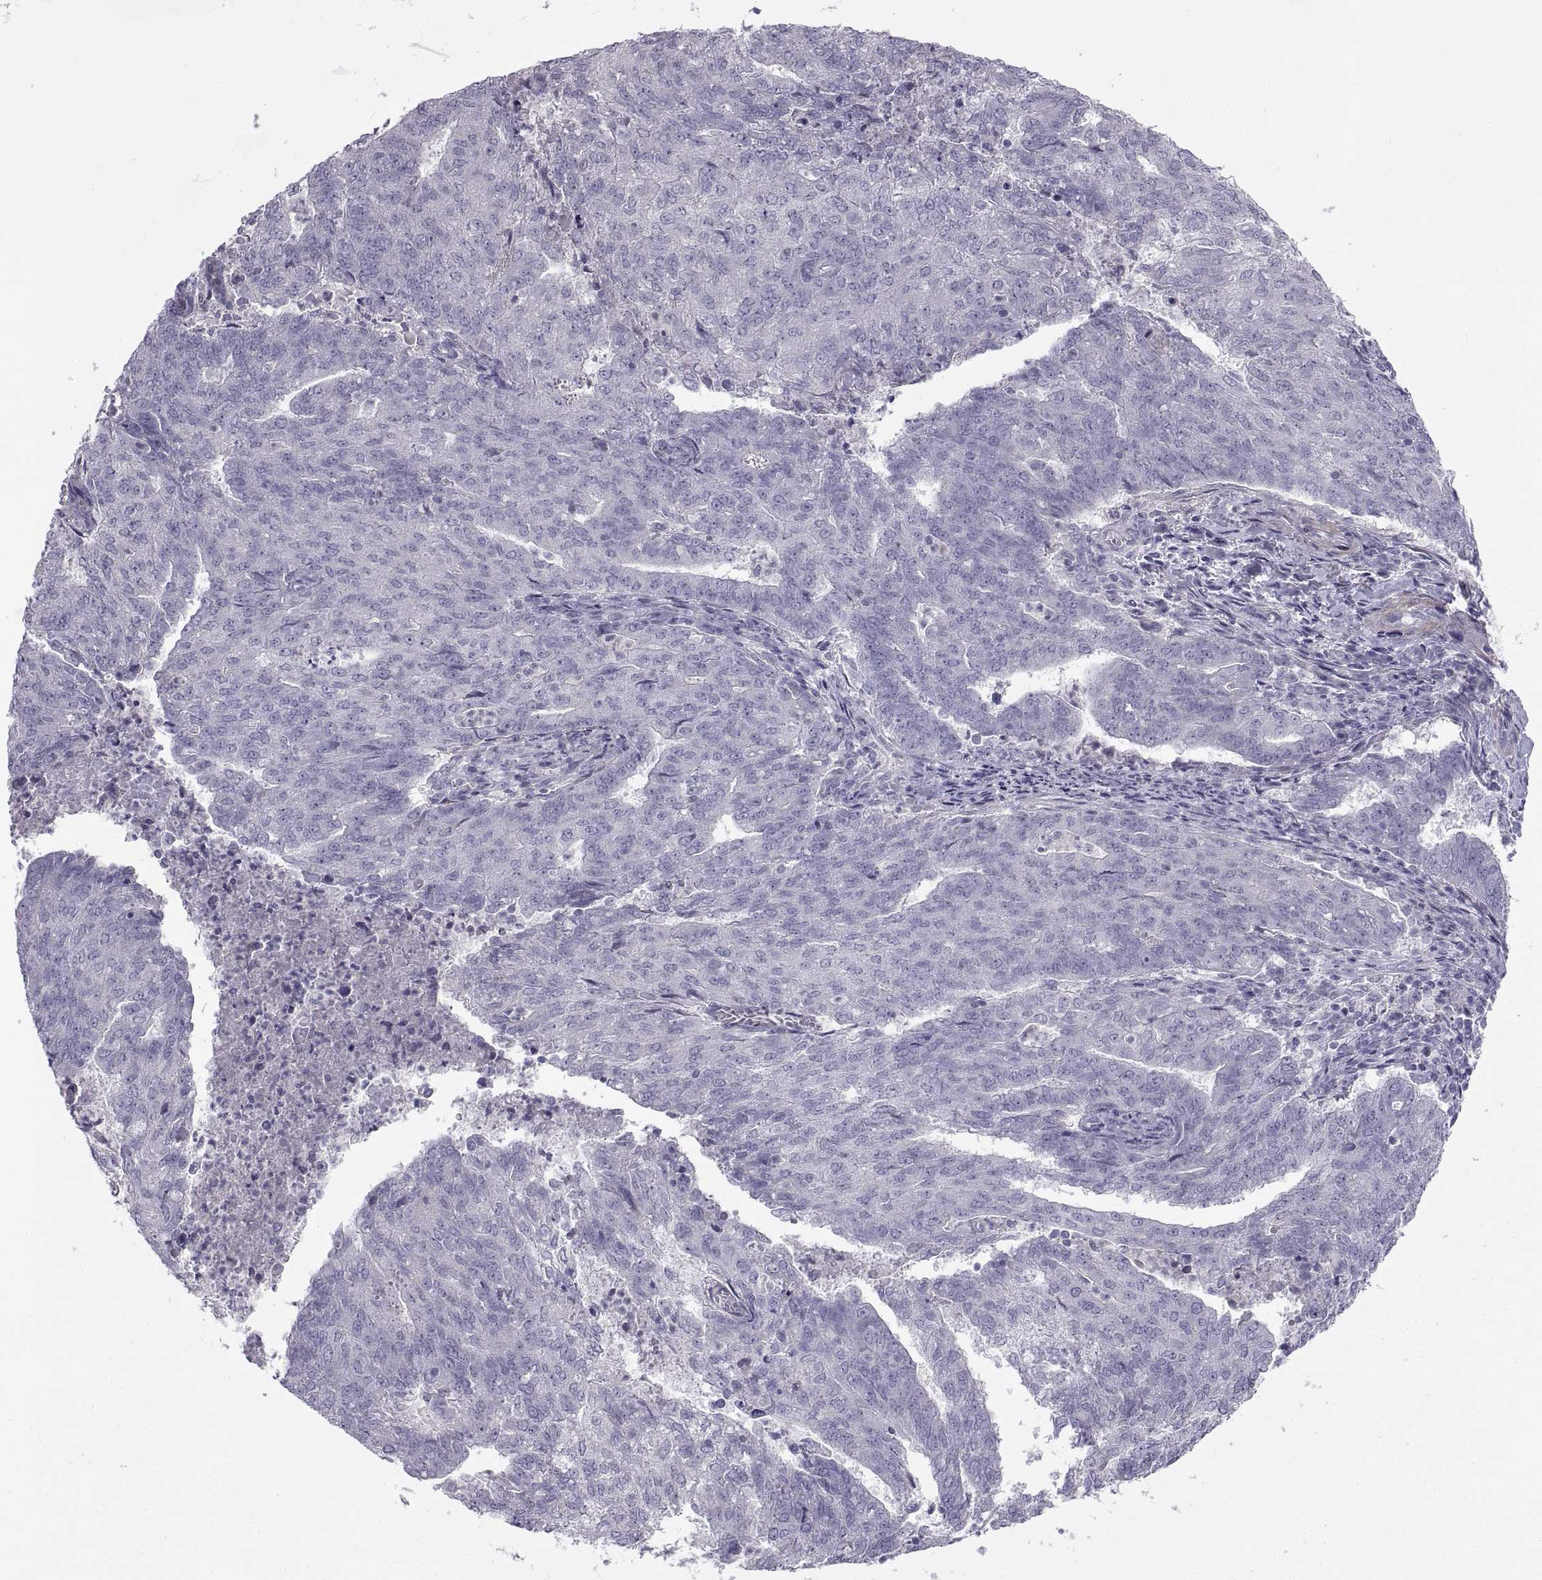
{"staining": {"intensity": "negative", "quantity": "none", "location": "none"}, "tissue": "endometrial cancer", "cell_type": "Tumor cells", "image_type": "cancer", "snomed": [{"axis": "morphology", "description": "Adenocarcinoma, NOS"}, {"axis": "topography", "description": "Endometrium"}], "caption": "High magnification brightfield microscopy of endometrial adenocarcinoma stained with DAB (3,3'-diaminobenzidine) (brown) and counterstained with hematoxylin (blue): tumor cells show no significant positivity.", "gene": "BSPH1", "patient": {"sex": "female", "age": 82}}